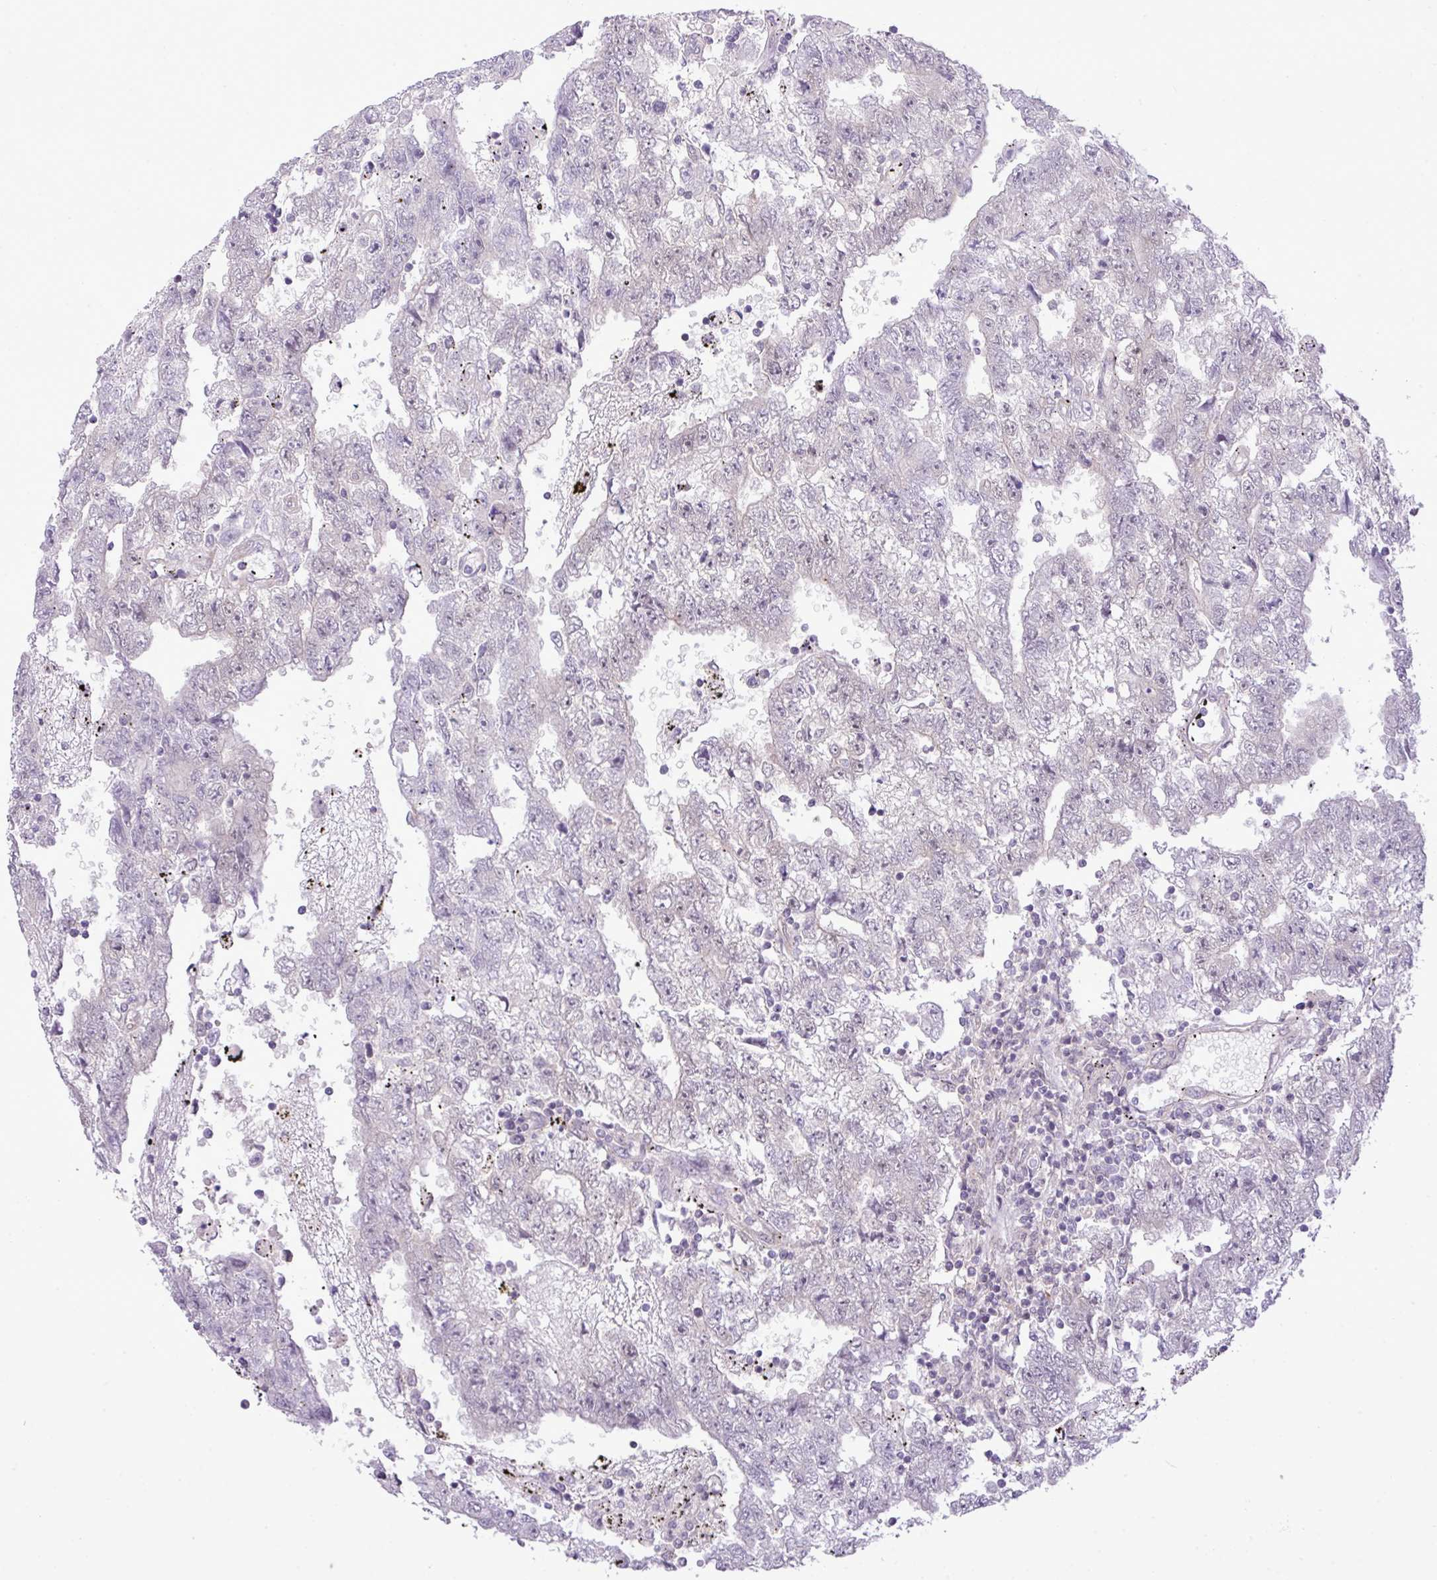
{"staining": {"intensity": "negative", "quantity": "none", "location": "none"}, "tissue": "testis cancer", "cell_type": "Tumor cells", "image_type": "cancer", "snomed": [{"axis": "morphology", "description": "Carcinoma, Embryonal, NOS"}, {"axis": "topography", "description": "Testis"}], "caption": "DAB (3,3'-diaminobenzidine) immunohistochemical staining of testis embryonal carcinoma displays no significant staining in tumor cells.", "gene": "FAM222B", "patient": {"sex": "male", "age": 25}}